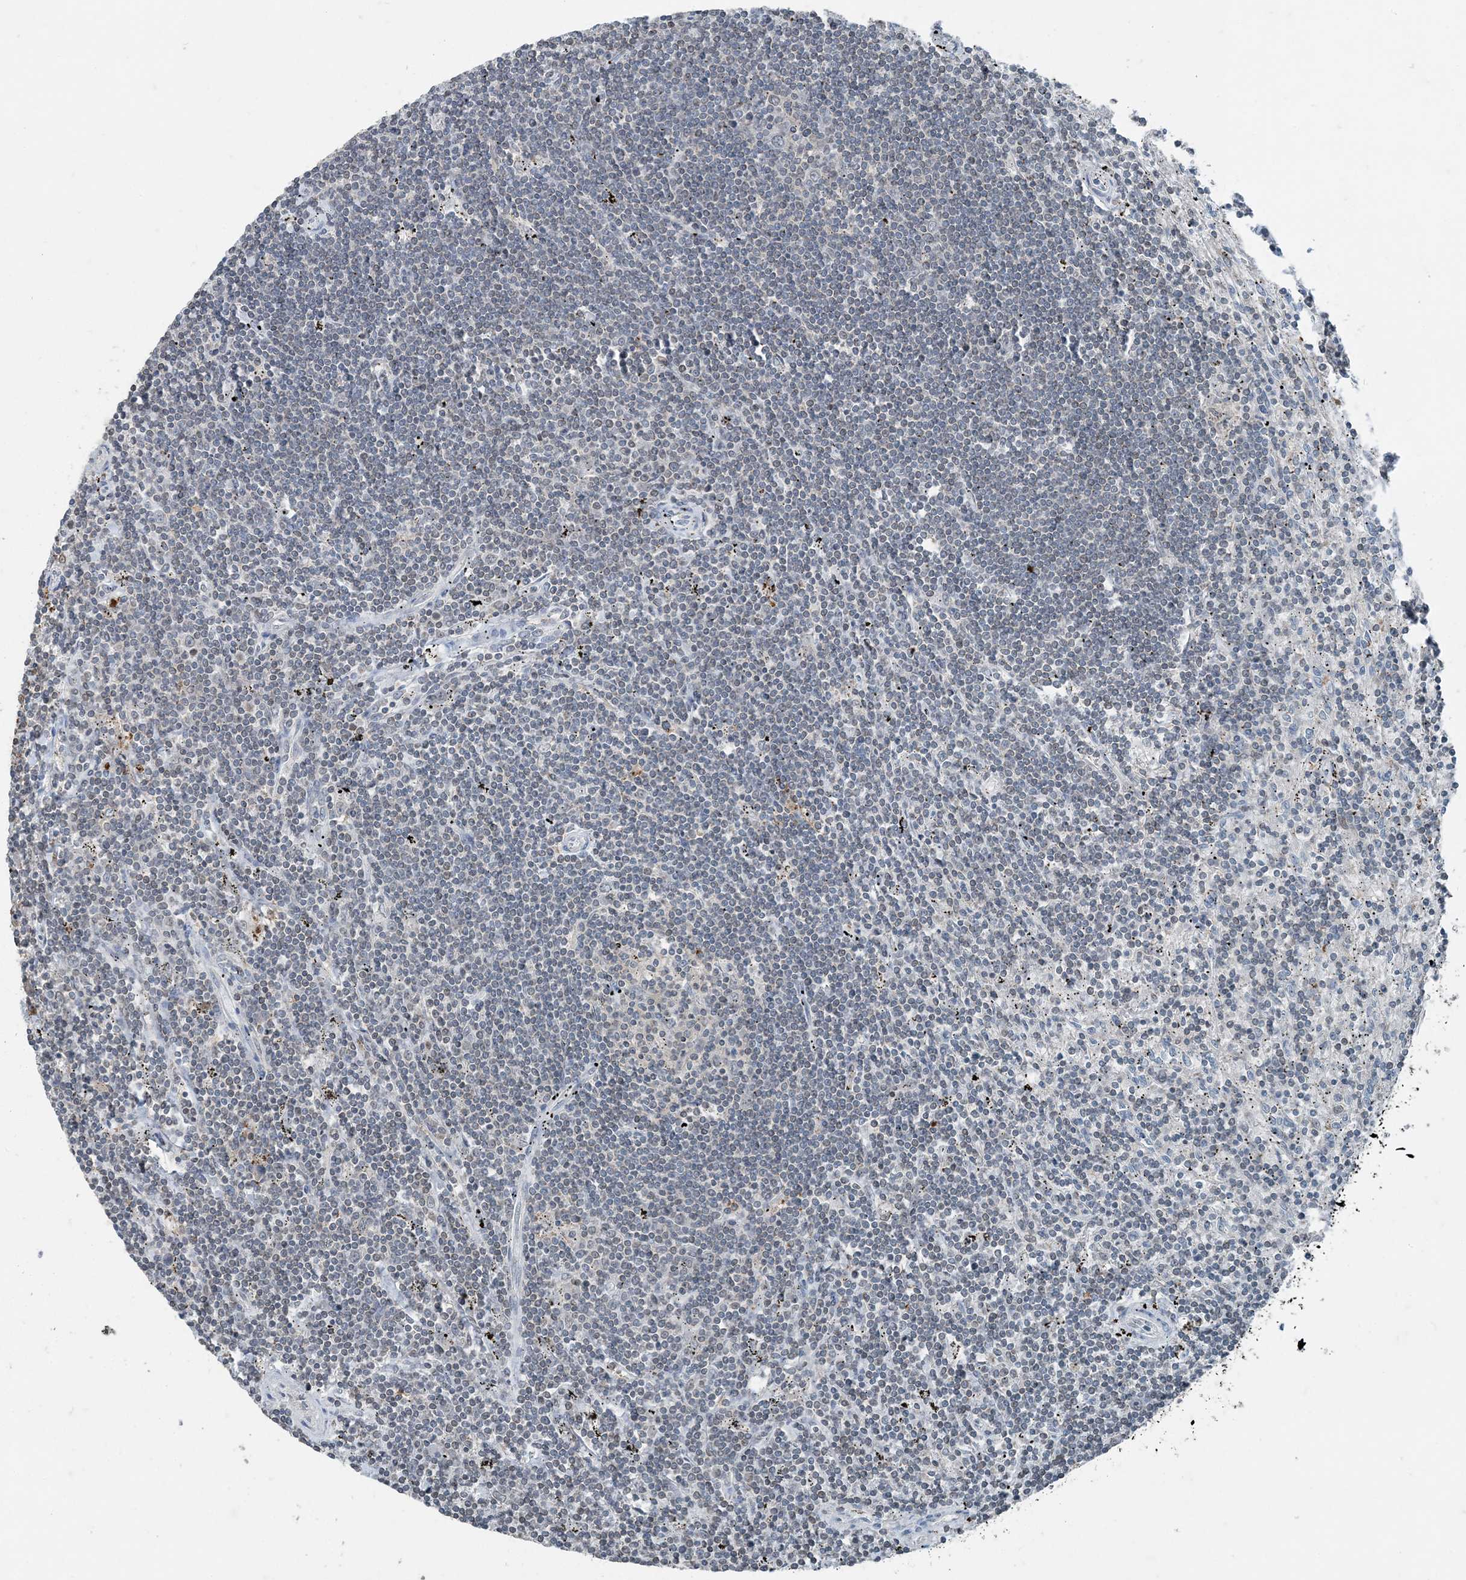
{"staining": {"intensity": "negative", "quantity": "none", "location": "none"}, "tissue": "lymphoma", "cell_type": "Tumor cells", "image_type": "cancer", "snomed": [{"axis": "morphology", "description": "Malignant lymphoma, non-Hodgkin's type, Low grade"}, {"axis": "topography", "description": "Spleen"}], "caption": "High power microscopy image of an immunohistochemistry (IHC) histopathology image of lymphoma, revealing no significant positivity in tumor cells.", "gene": "GNL1", "patient": {"sex": "male", "age": 76}}